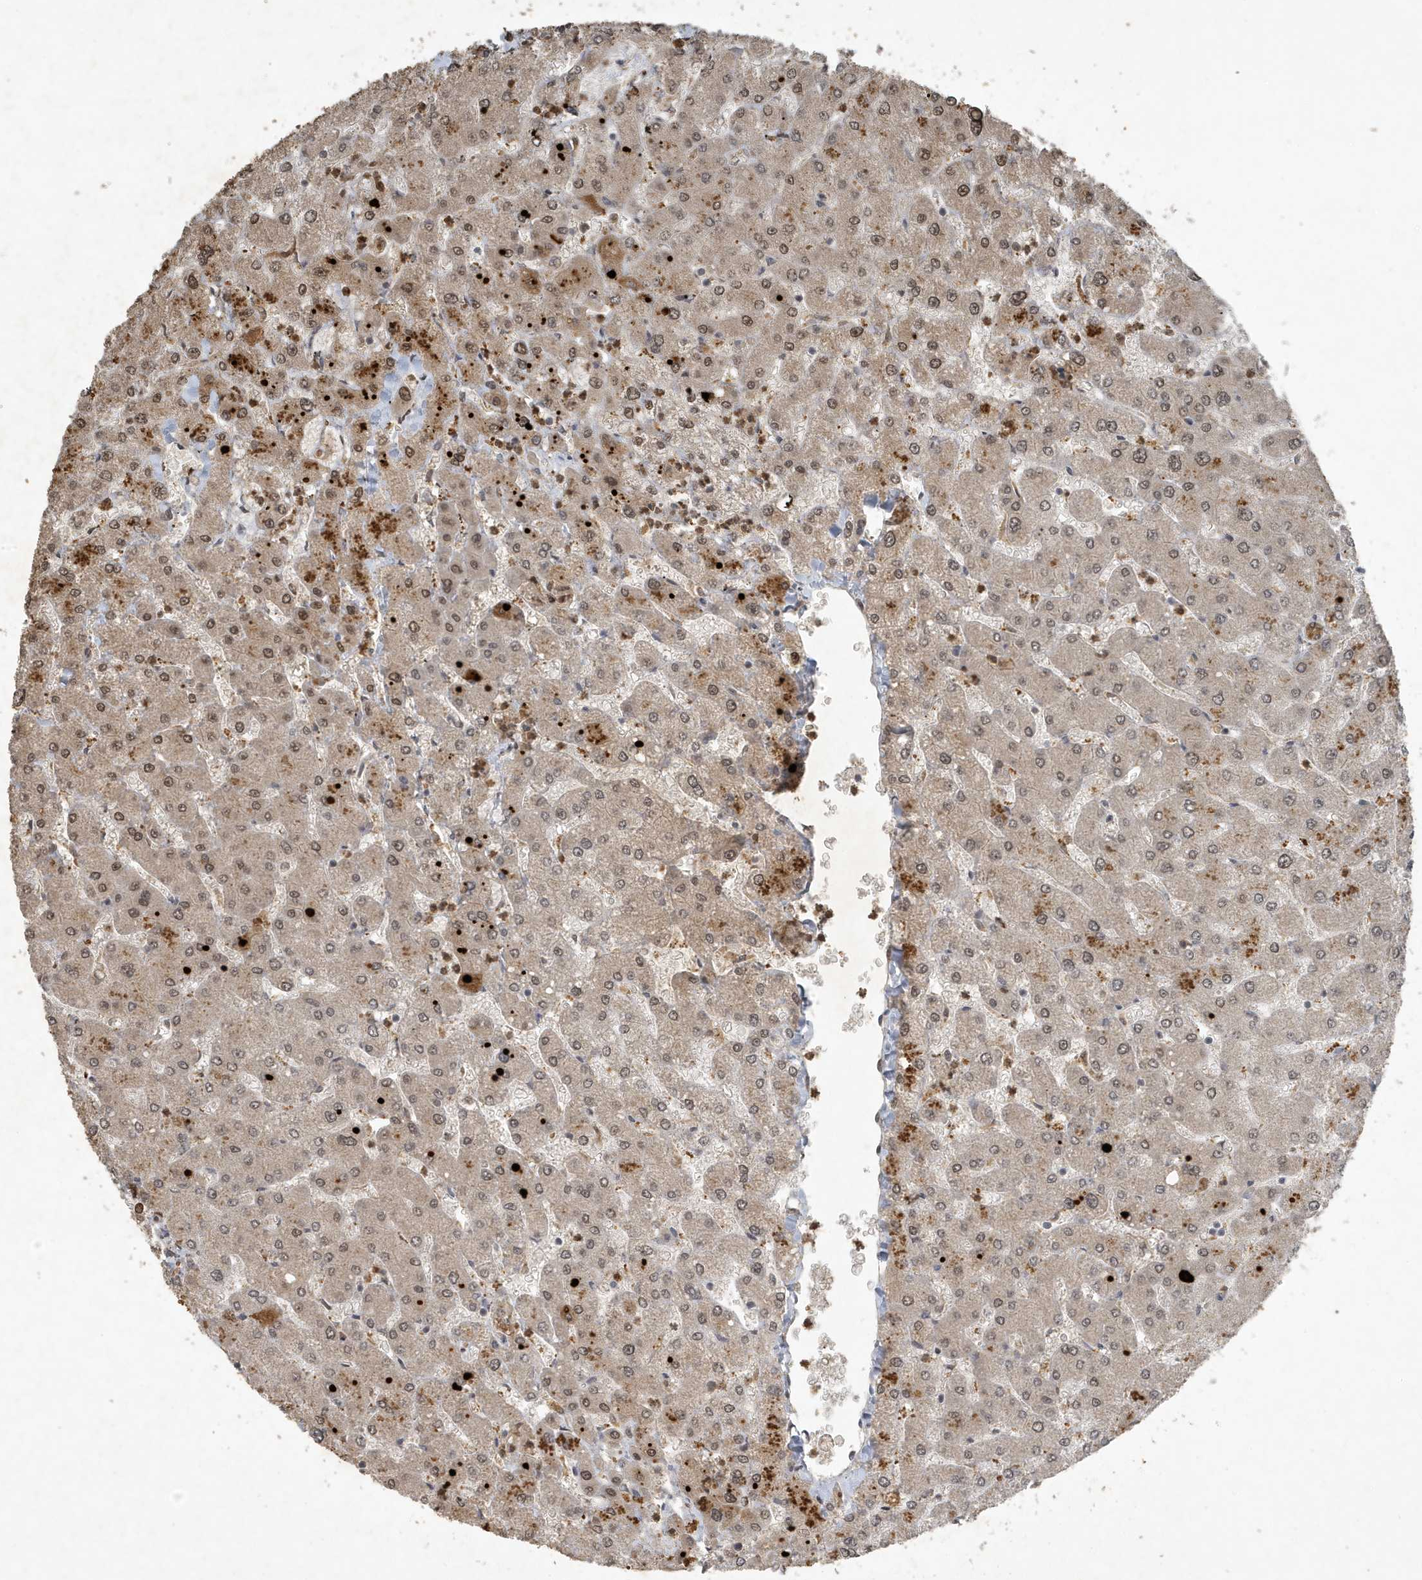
{"staining": {"intensity": "moderate", "quantity": ">75%", "location": "cytoplasmic/membranous,nuclear"}, "tissue": "liver", "cell_type": "Cholangiocytes", "image_type": "normal", "snomed": [{"axis": "morphology", "description": "Normal tissue, NOS"}, {"axis": "topography", "description": "Liver"}], "caption": "Immunohistochemistry (IHC) micrograph of normal liver: human liver stained using immunohistochemistry (IHC) reveals medium levels of moderate protein expression localized specifically in the cytoplasmic/membranous,nuclear of cholangiocytes, appearing as a cytoplasmic/membranous,nuclear brown color.", "gene": "HSPA1A", "patient": {"sex": "male", "age": 55}}